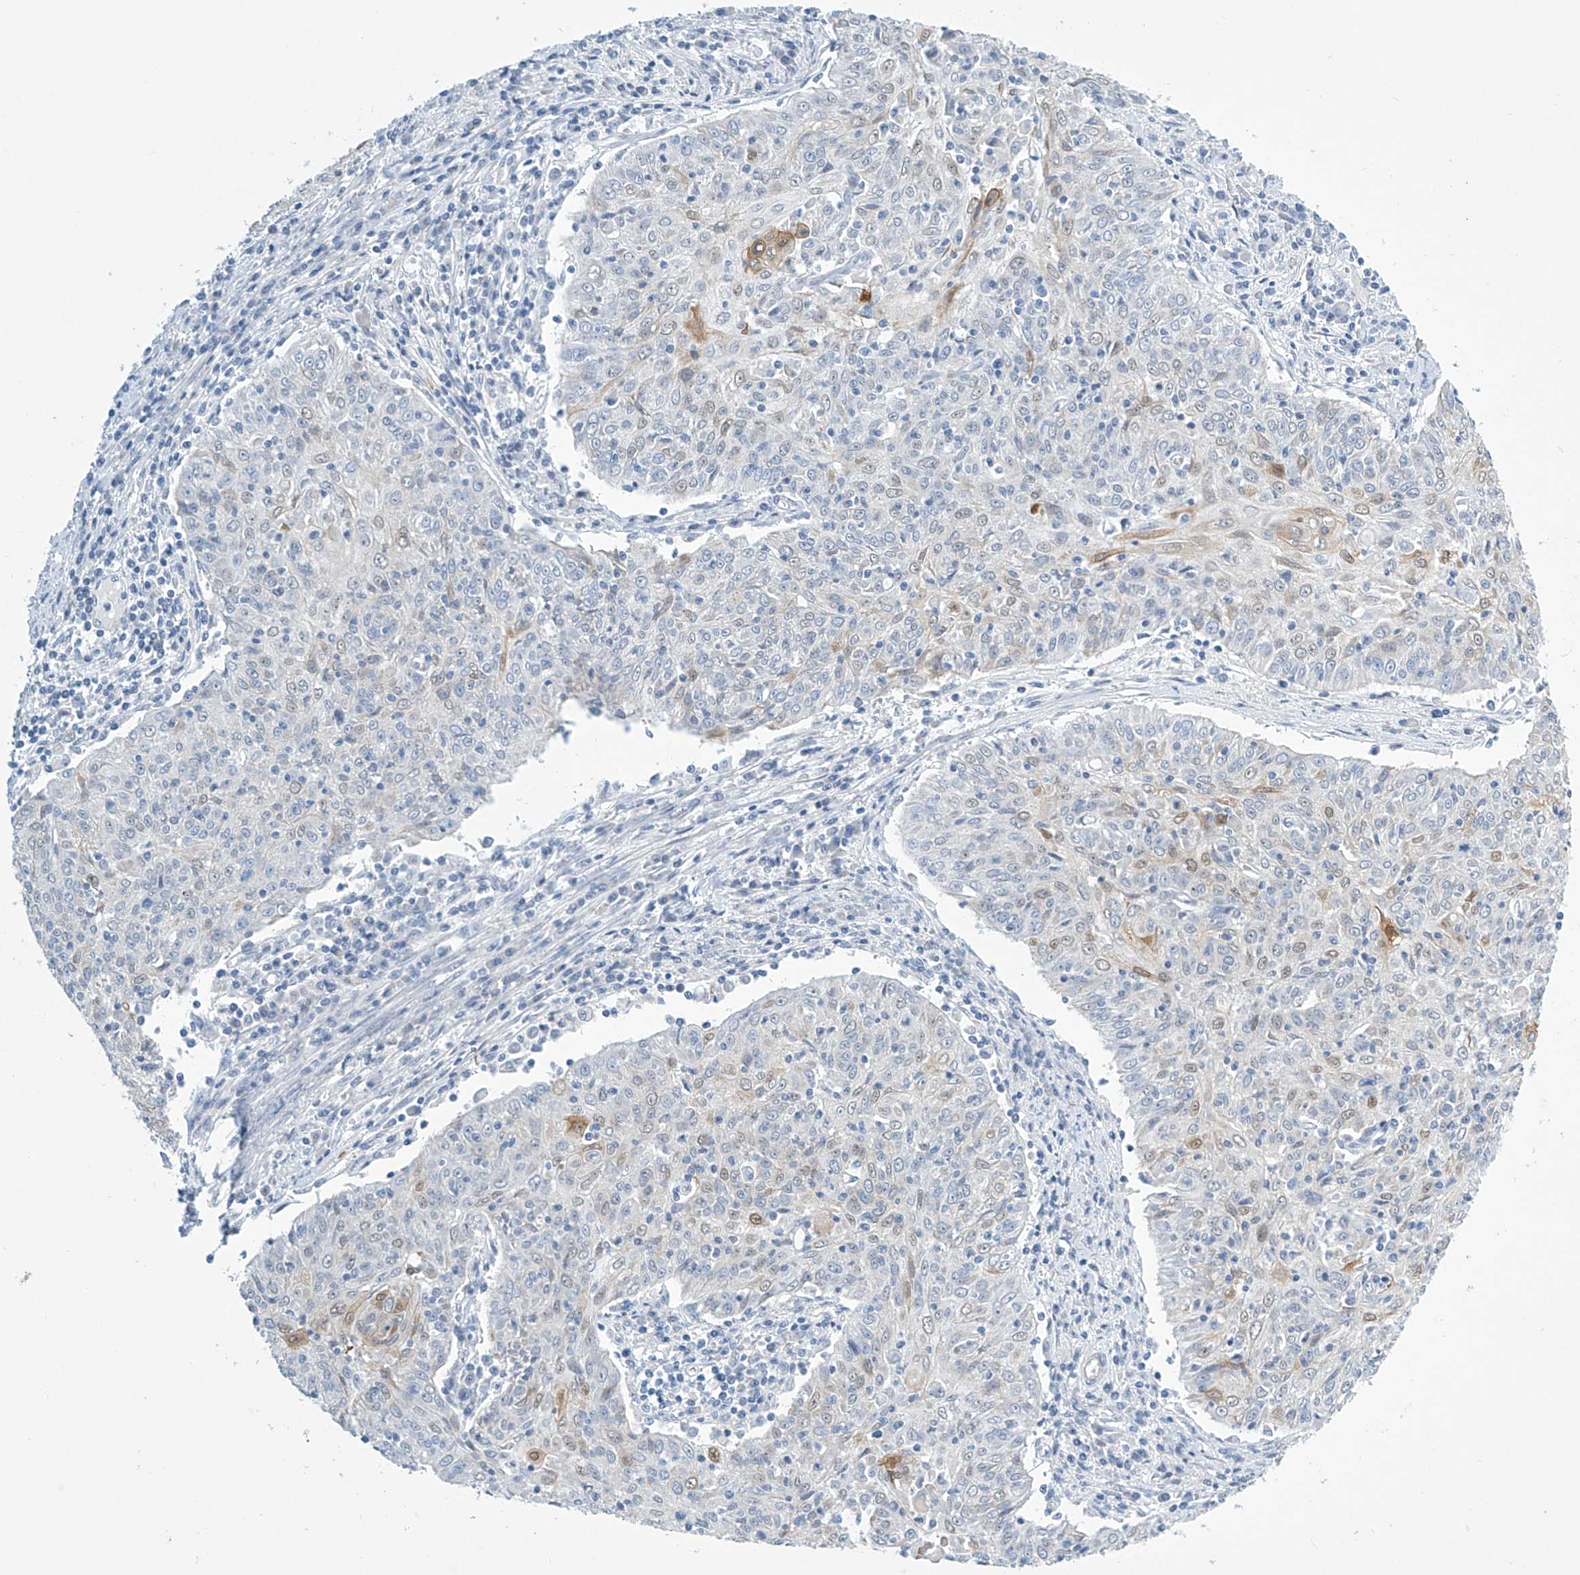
{"staining": {"intensity": "moderate", "quantity": "<25%", "location": "nuclear"}, "tissue": "cervical cancer", "cell_type": "Tumor cells", "image_type": "cancer", "snomed": [{"axis": "morphology", "description": "Squamous cell carcinoma, NOS"}, {"axis": "topography", "description": "Cervix"}], "caption": "The histopathology image displays a brown stain indicating the presence of a protein in the nuclear of tumor cells in cervical cancer (squamous cell carcinoma).", "gene": "SLC35A5", "patient": {"sex": "female", "age": 48}}